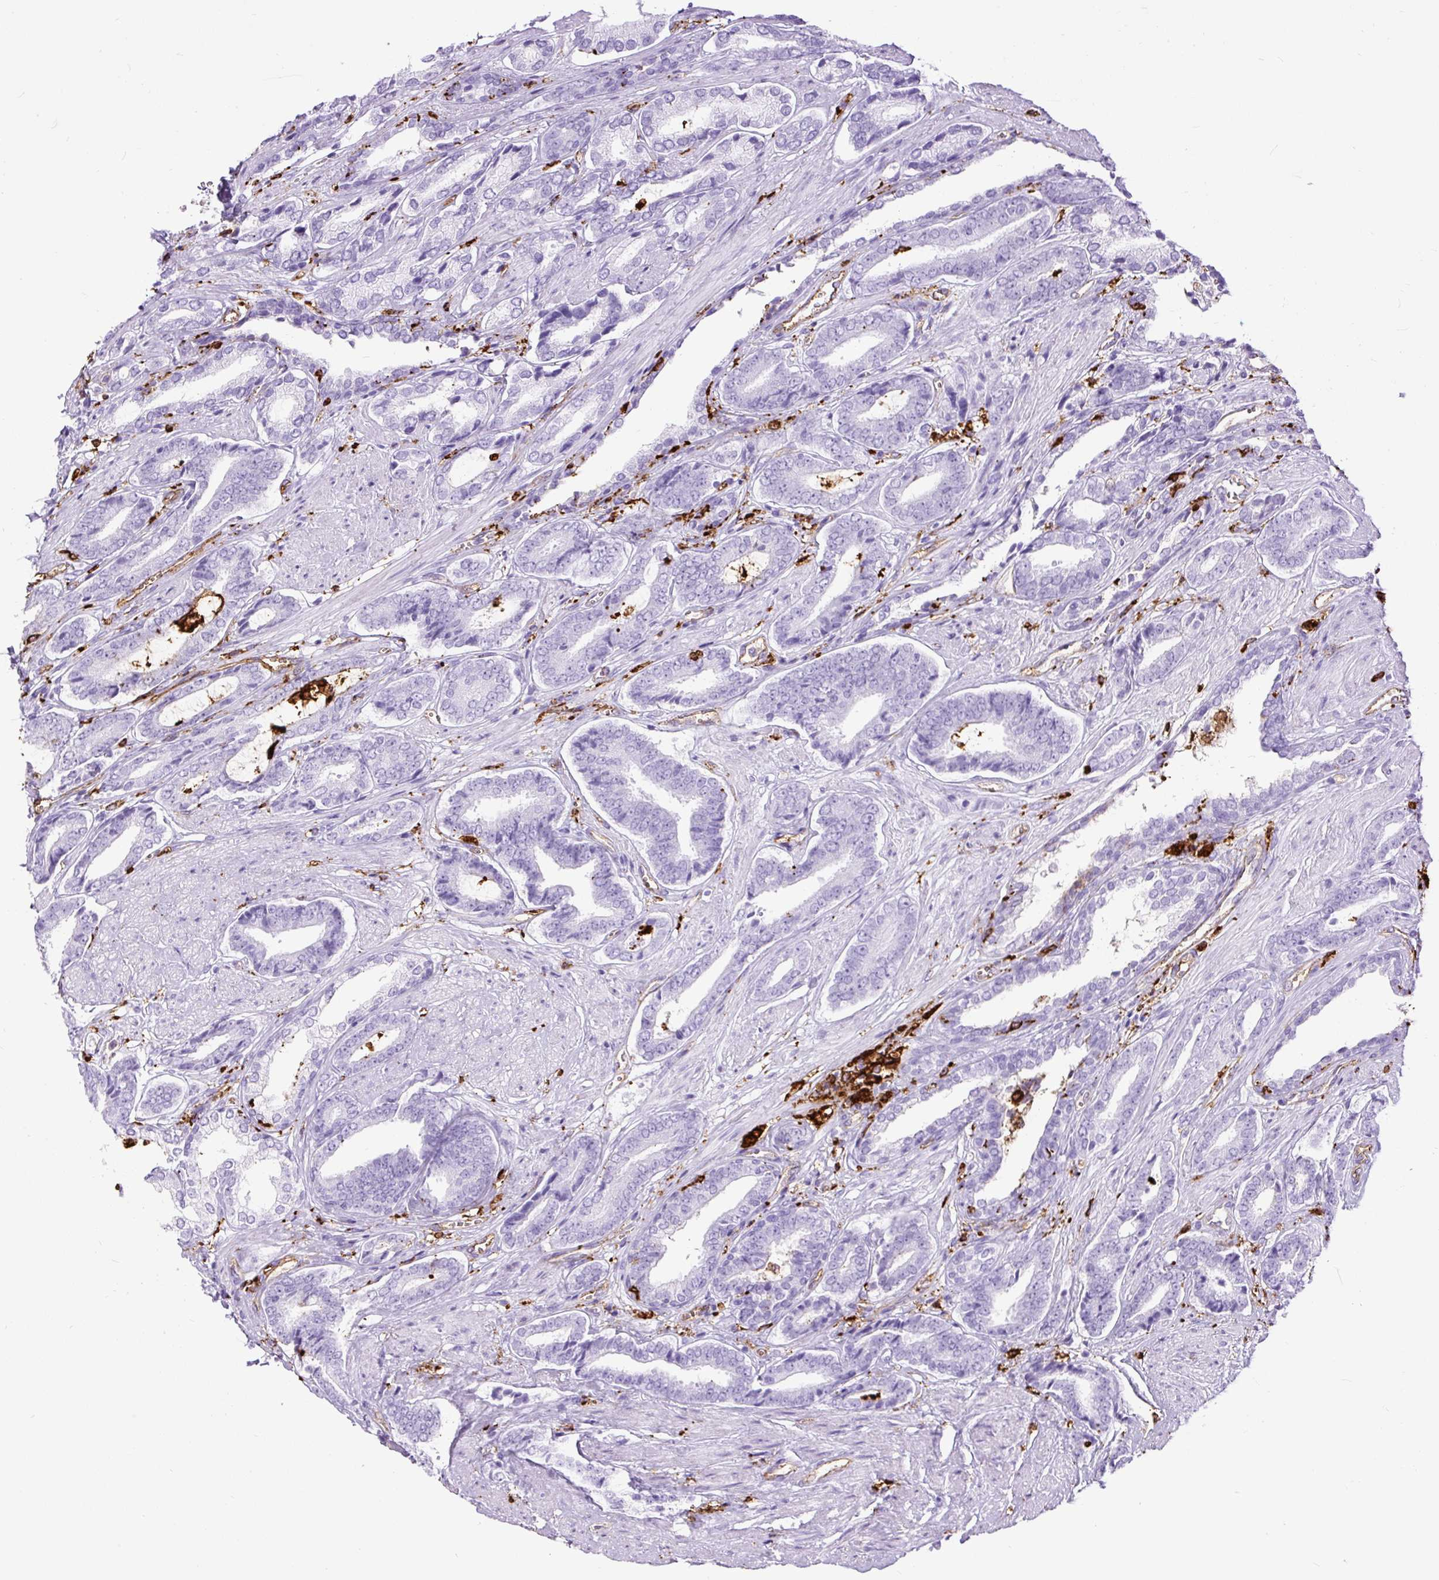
{"staining": {"intensity": "negative", "quantity": "none", "location": "none"}, "tissue": "prostate cancer", "cell_type": "Tumor cells", "image_type": "cancer", "snomed": [{"axis": "morphology", "description": "Adenocarcinoma, NOS"}, {"axis": "topography", "description": "Prostate and seminal vesicle, NOS"}], "caption": "Immunohistochemistry histopathology image of human prostate cancer stained for a protein (brown), which demonstrates no expression in tumor cells.", "gene": "HLA-DRA", "patient": {"sex": "male", "age": 76}}